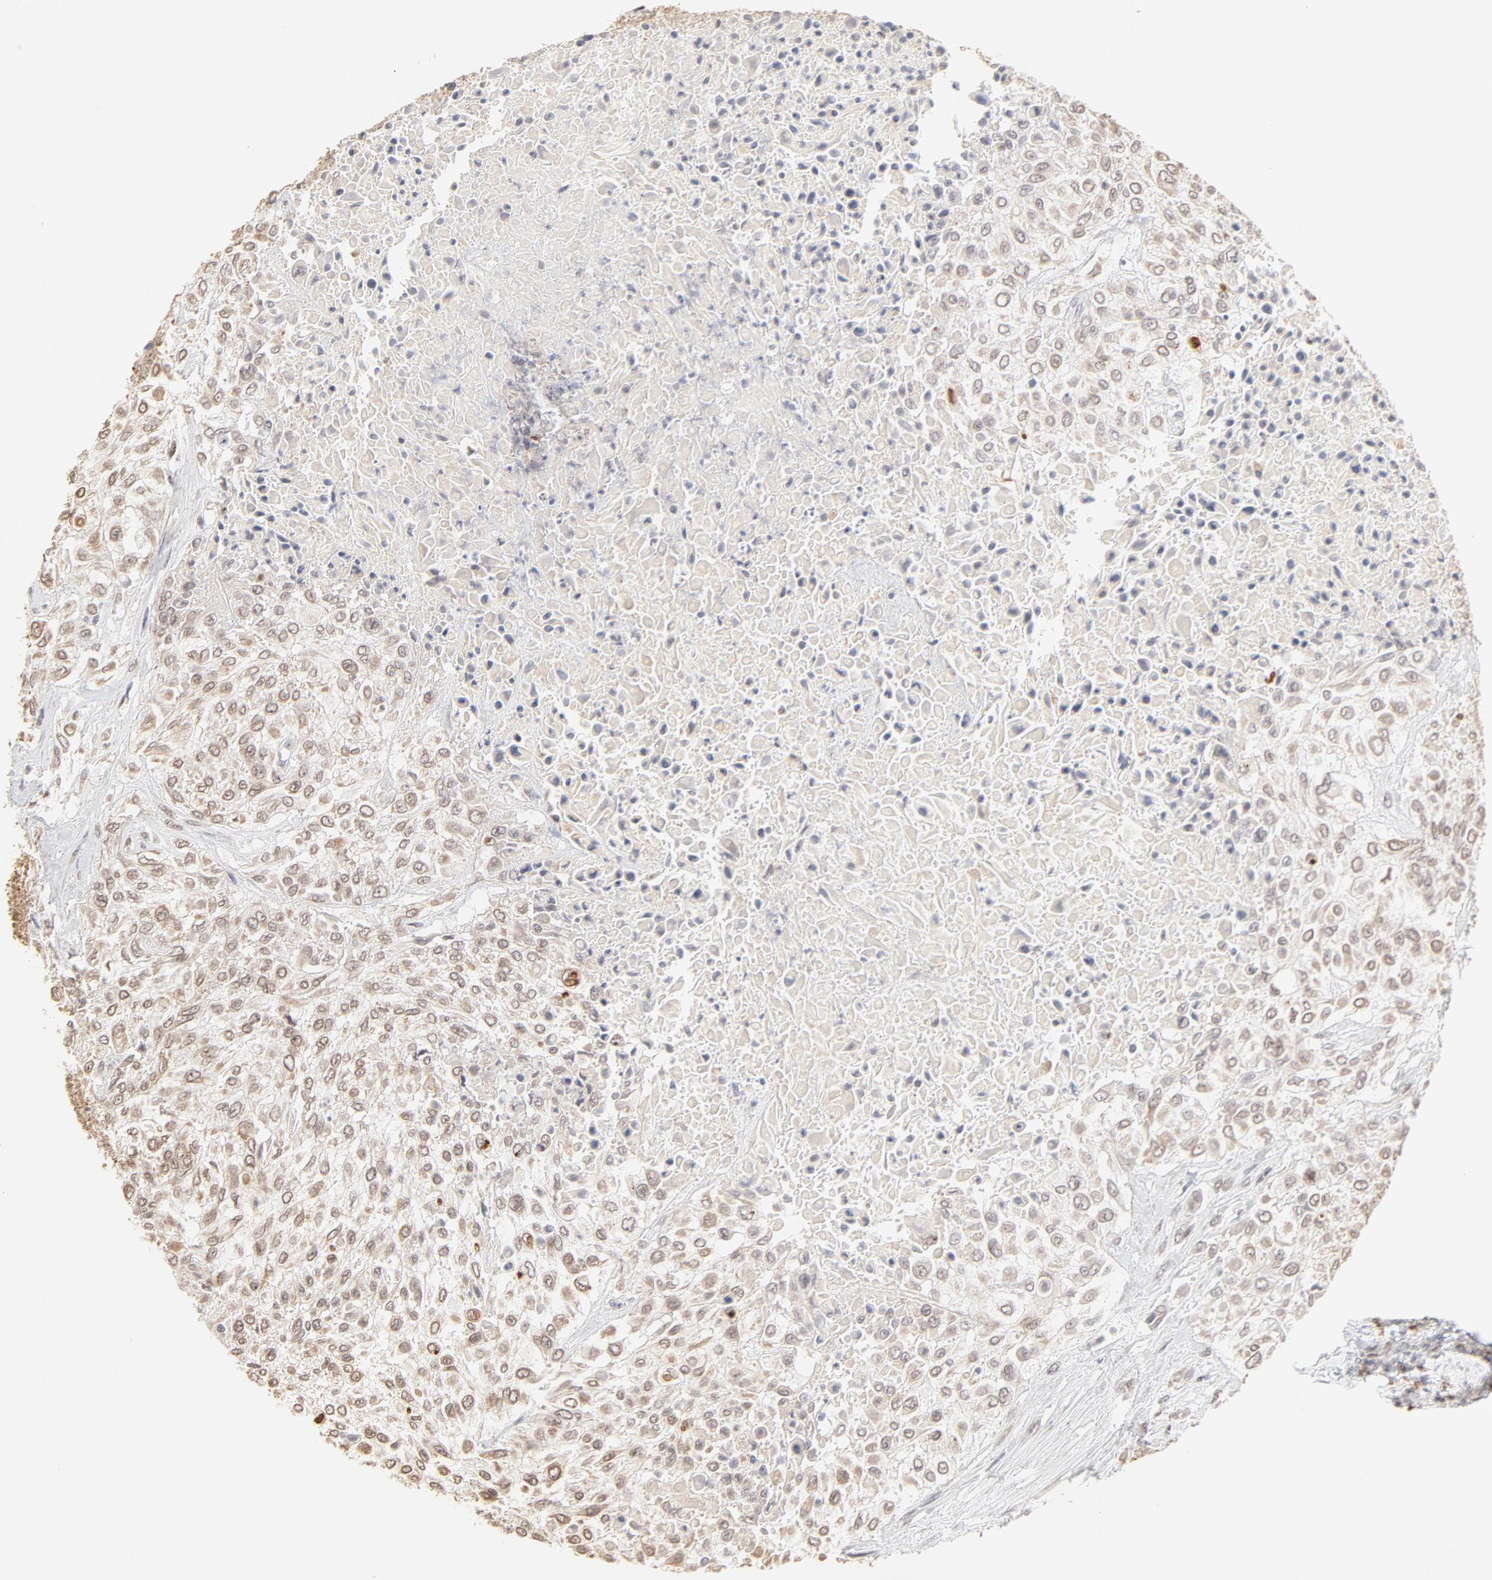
{"staining": {"intensity": "weak", "quantity": ">75%", "location": "cytoplasmic/membranous,nuclear"}, "tissue": "urothelial cancer", "cell_type": "Tumor cells", "image_type": "cancer", "snomed": [{"axis": "morphology", "description": "Urothelial carcinoma, High grade"}, {"axis": "topography", "description": "Urinary bladder"}], "caption": "A micrograph showing weak cytoplasmic/membranous and nuclear positivity in approximately >75% of tumor cells in high-grade urothelial carcinoma, as visualized by brown immunohistochemical staining.", "gene": "PBX3", "patient": {"sex": "male", "age": 57}}